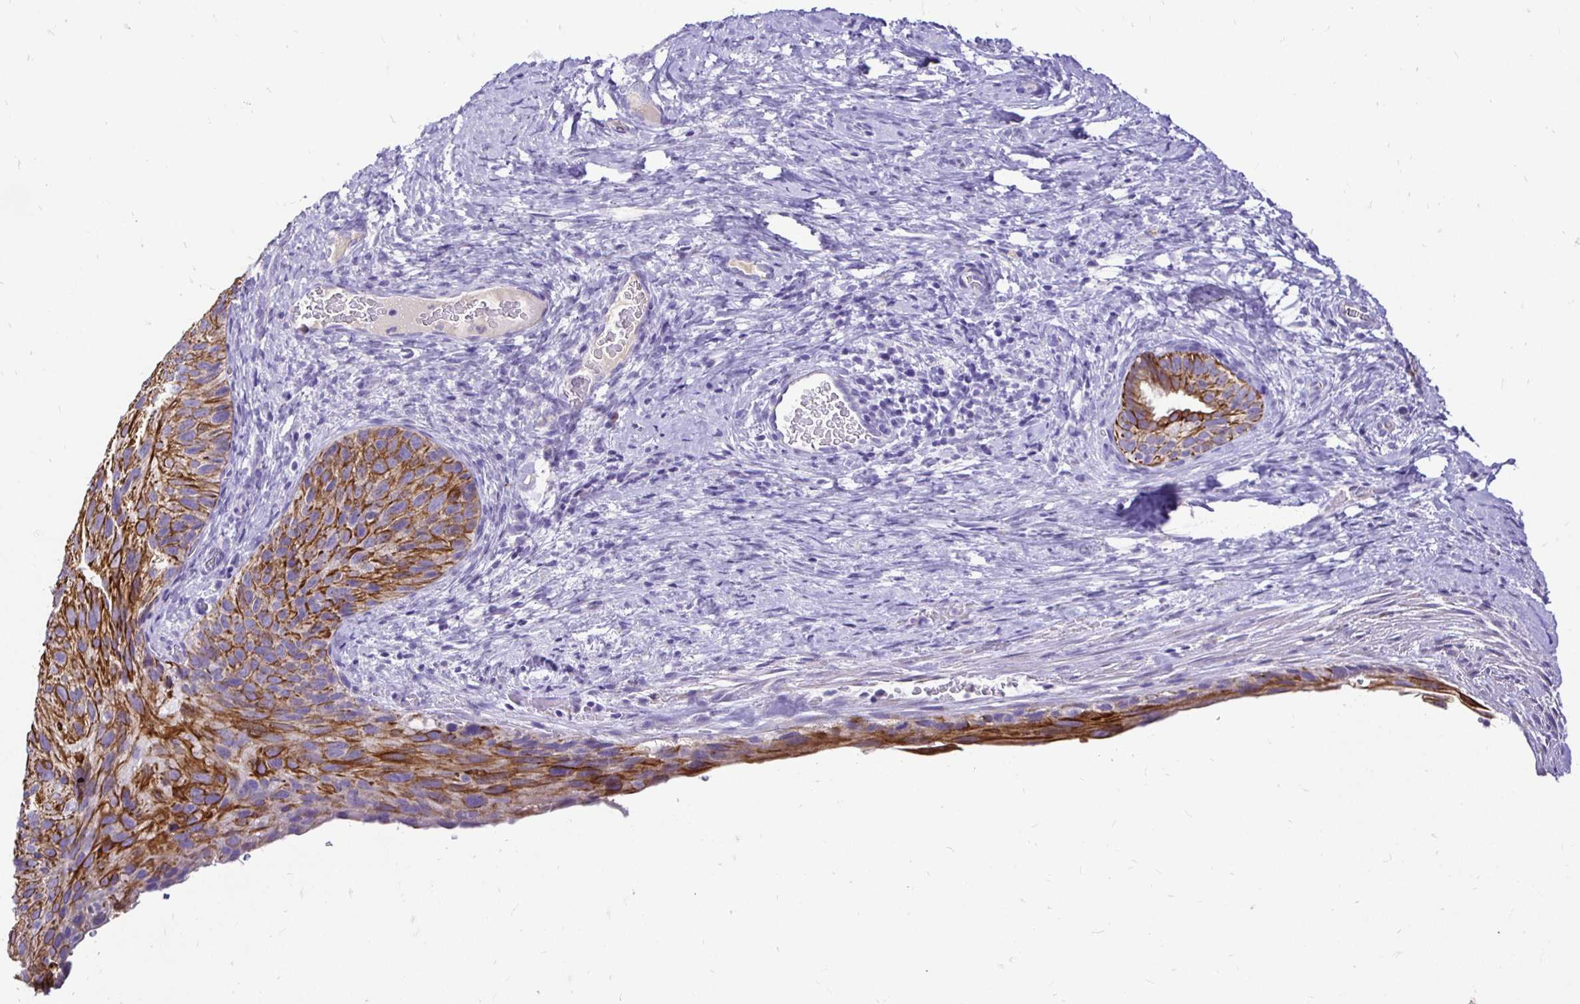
{"staining": {"intensity": "strong", "quantity": "25%-75%", "location": "cytoplasmic/membranous"}, "tissue": "cervical cancer", "cell_type": "Tumor cells", "image_type": "cancer", "snomed": [{"axis": "morphology", "description": "Squamous cell carcinoma, NOS"}, {"axis": "topography", "description": "Cervix"}], "caption": "High-power microscopy captured an immunohistochemistry photomicrograph of cervical cancer (squamous cell carcinoma), revealing strong cytoplasmic/membranous staining in approximately 25%-75% of tumor cells.", "gene": "TAF1D", "patient": {"sex": "female", "age": 80}}